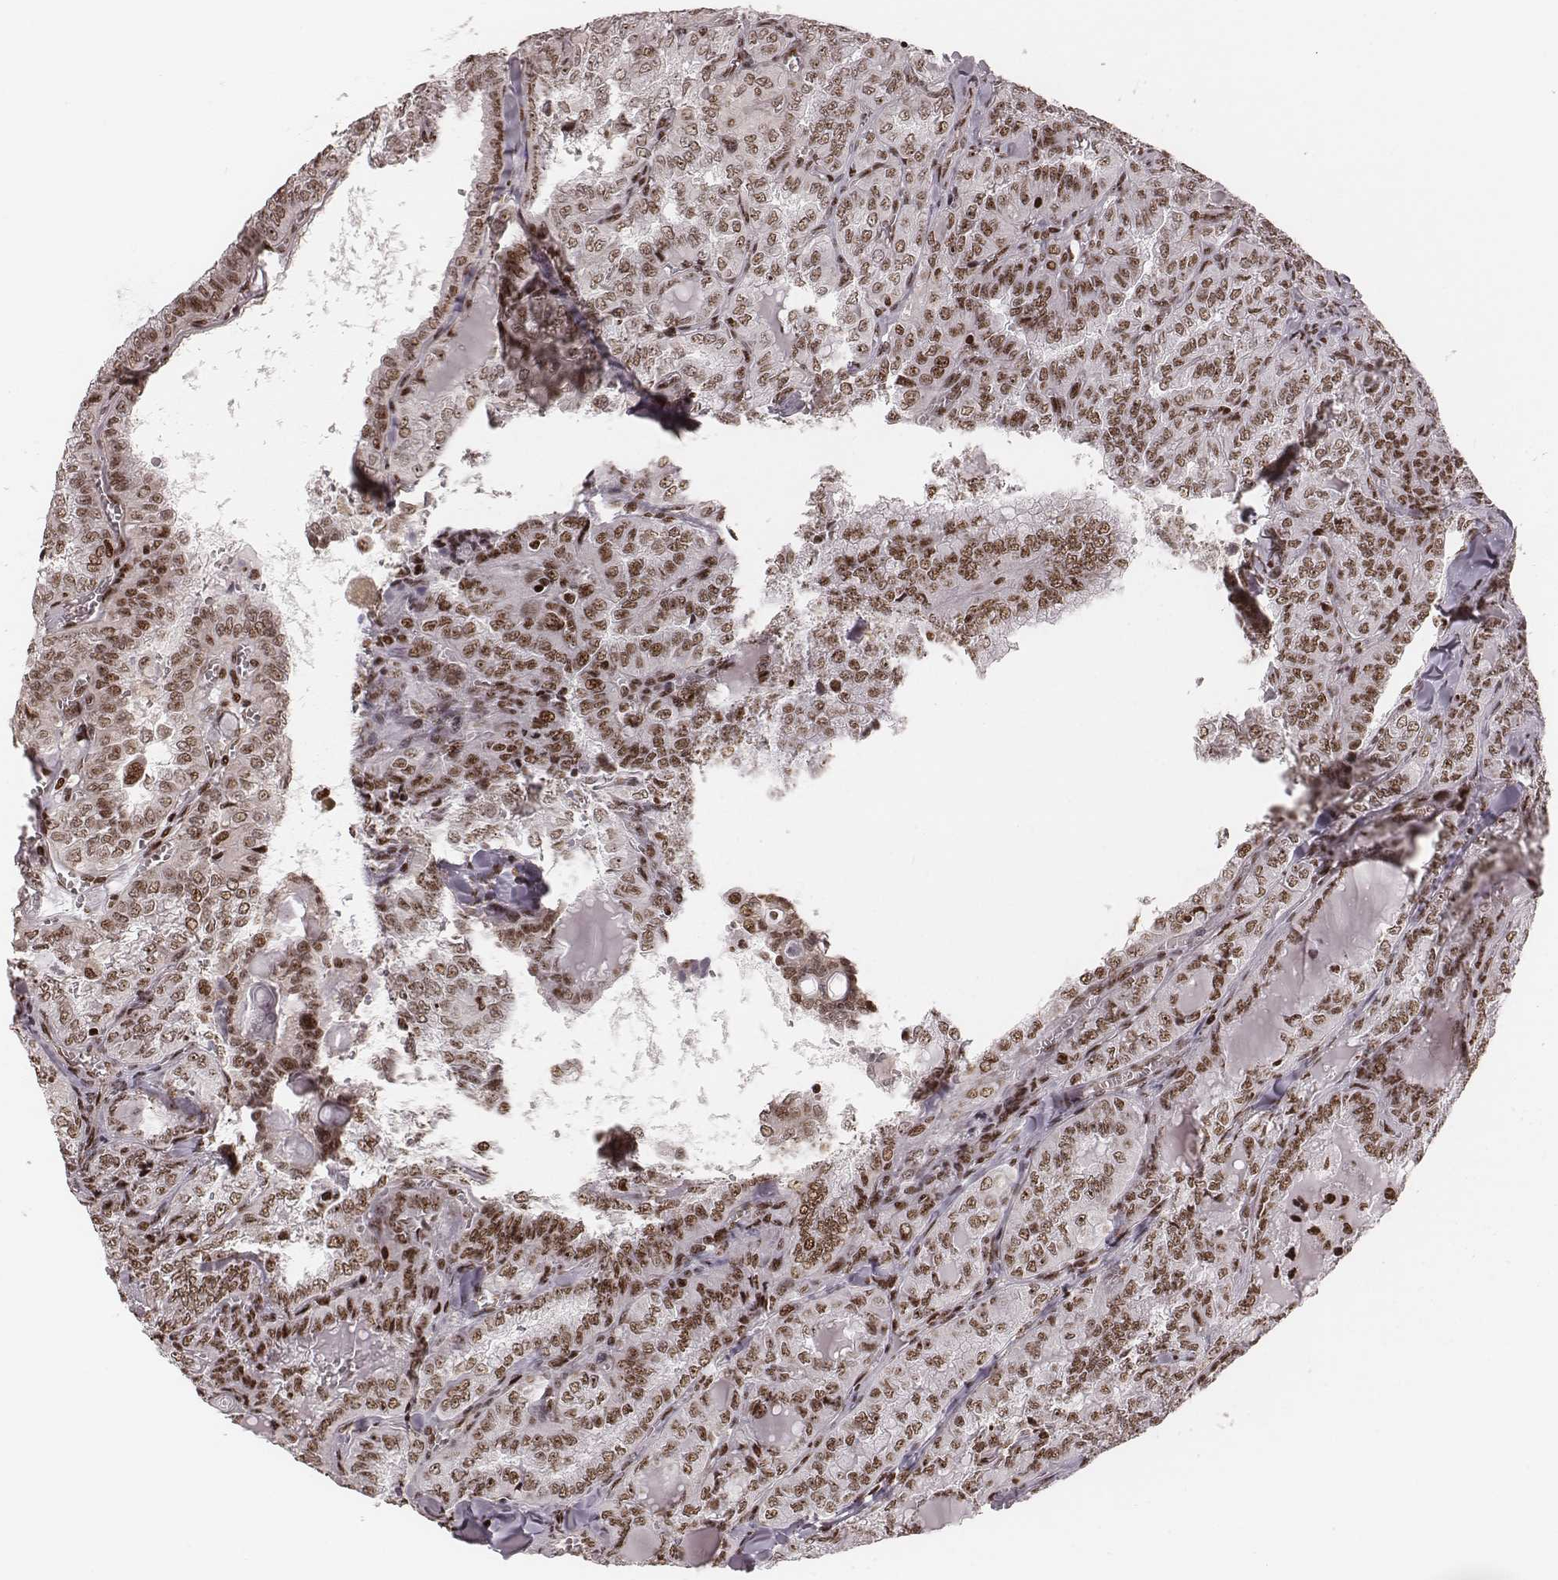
{"staining": {"intensity": "moderate", "quantity": ">75%", "location": "nuclear"}, "tissue": "thyroid cancer", "cell_type": "Tumor cells", "image_type": "cancer", "snomed": [{"axis": "morphology", "description": "Papillary adenocarcinoma, NOS"}, {"axis": "topography", "description": "Thyroid gland"}], "caption": "Immunohistochemistry (IHC) of papillary adenocarcinoma (thyroid) exhibits medium levels of moderate nuclear positivity in approximately >75% of tumor cells.", "gene": "VRK3", "patient": {"sex": "female", "age": 41}}